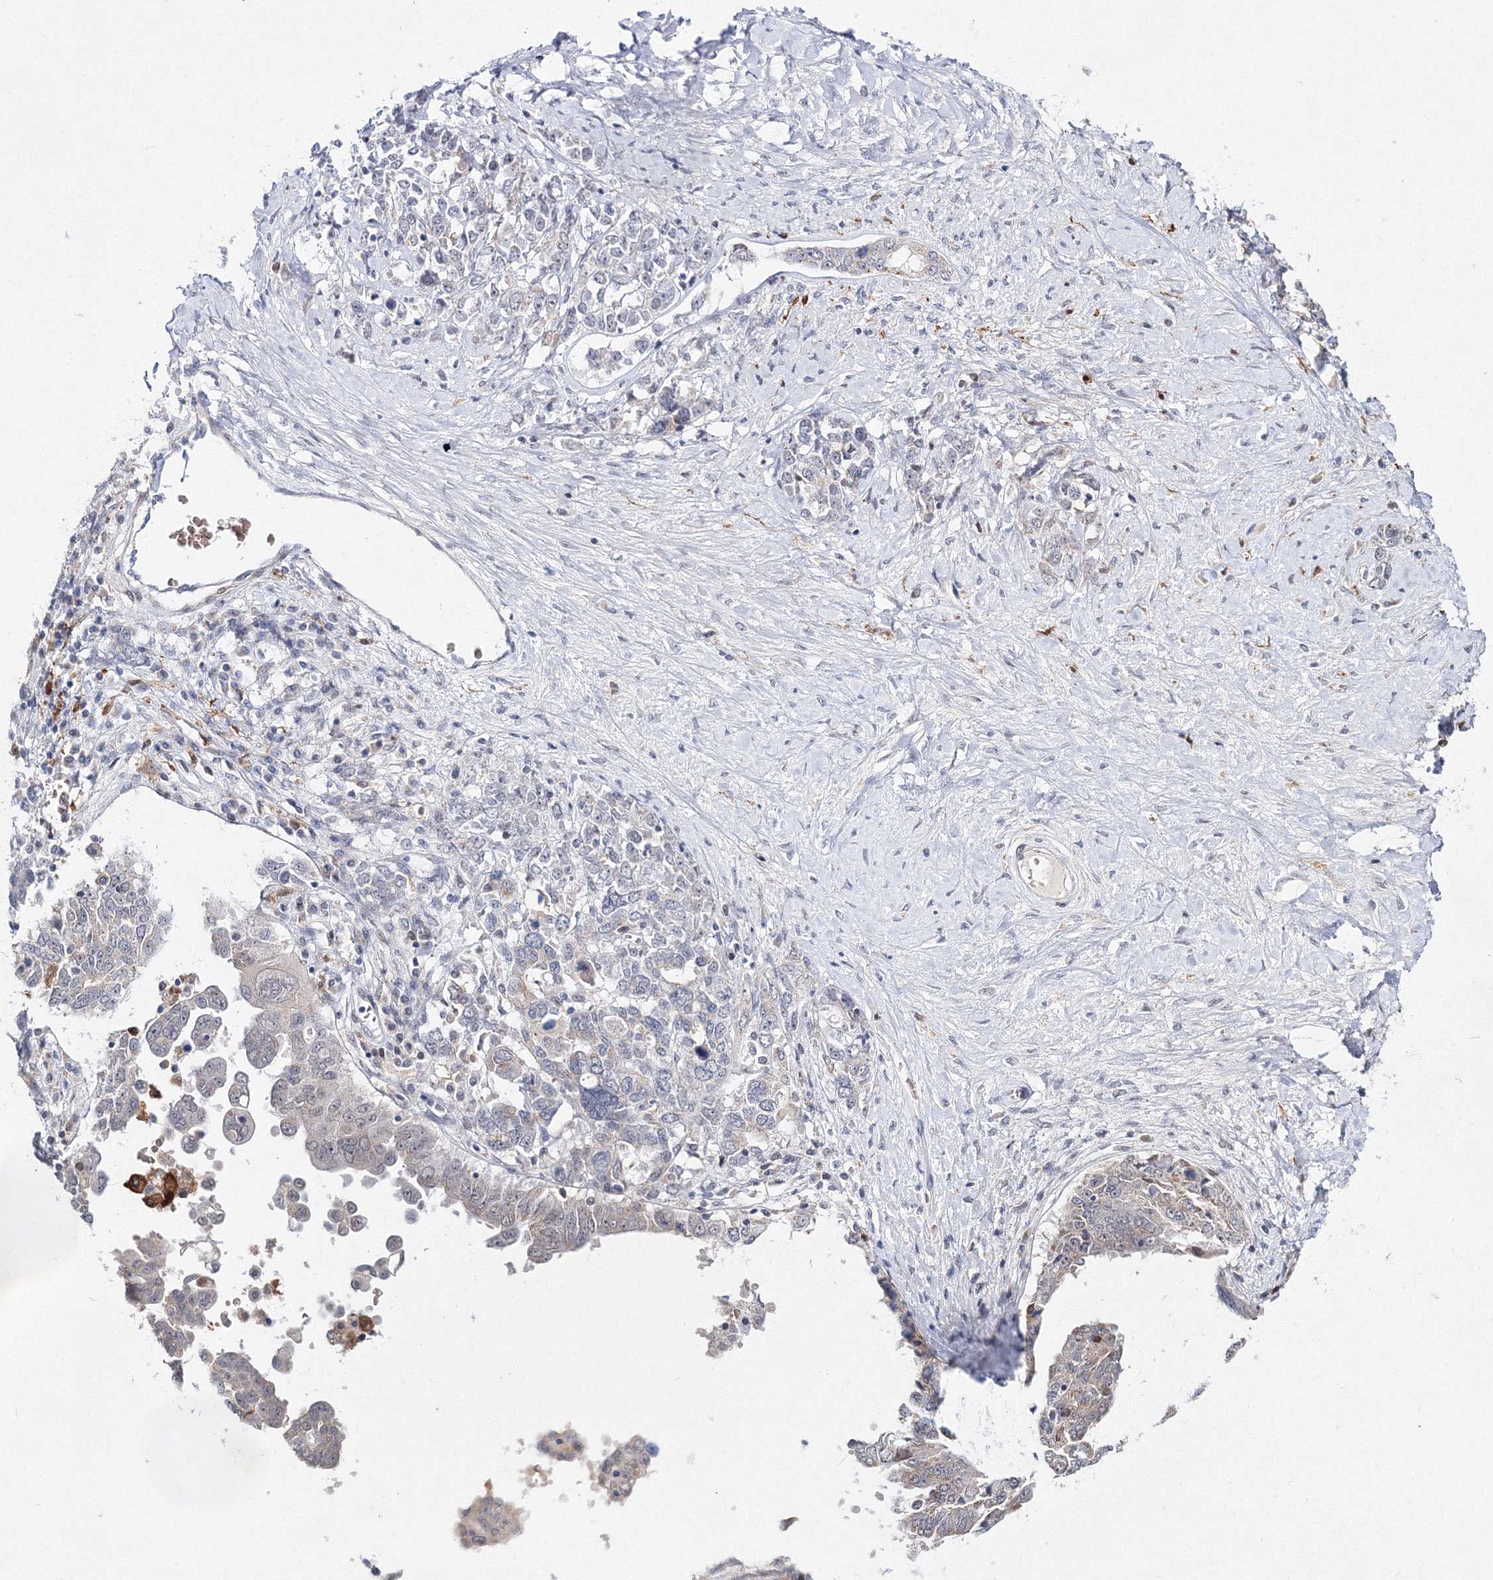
{"staining": {"intensity": "negative", "quantity": "none", "location": "none"}, "tissue": "ovarian cancer", "cell_type": "Tumor cells", "image_type": "cancer", "snomed": [{"axis": "morphology", "description": "Carcinoma, endometroid"}, {"axis": "topography", "description": "Ovary"}], "caption": "Immunohistochemistry photomicrograph of neoplastic tissue: human ovarian cancer (endometroid carcinoma) stained with DAB (3,3'-diaminobenzidine) exhibits no significant protein positivity in tumor cells.", "gene": "C11orf52", "patient": {"sex": "female", "age": 62}}